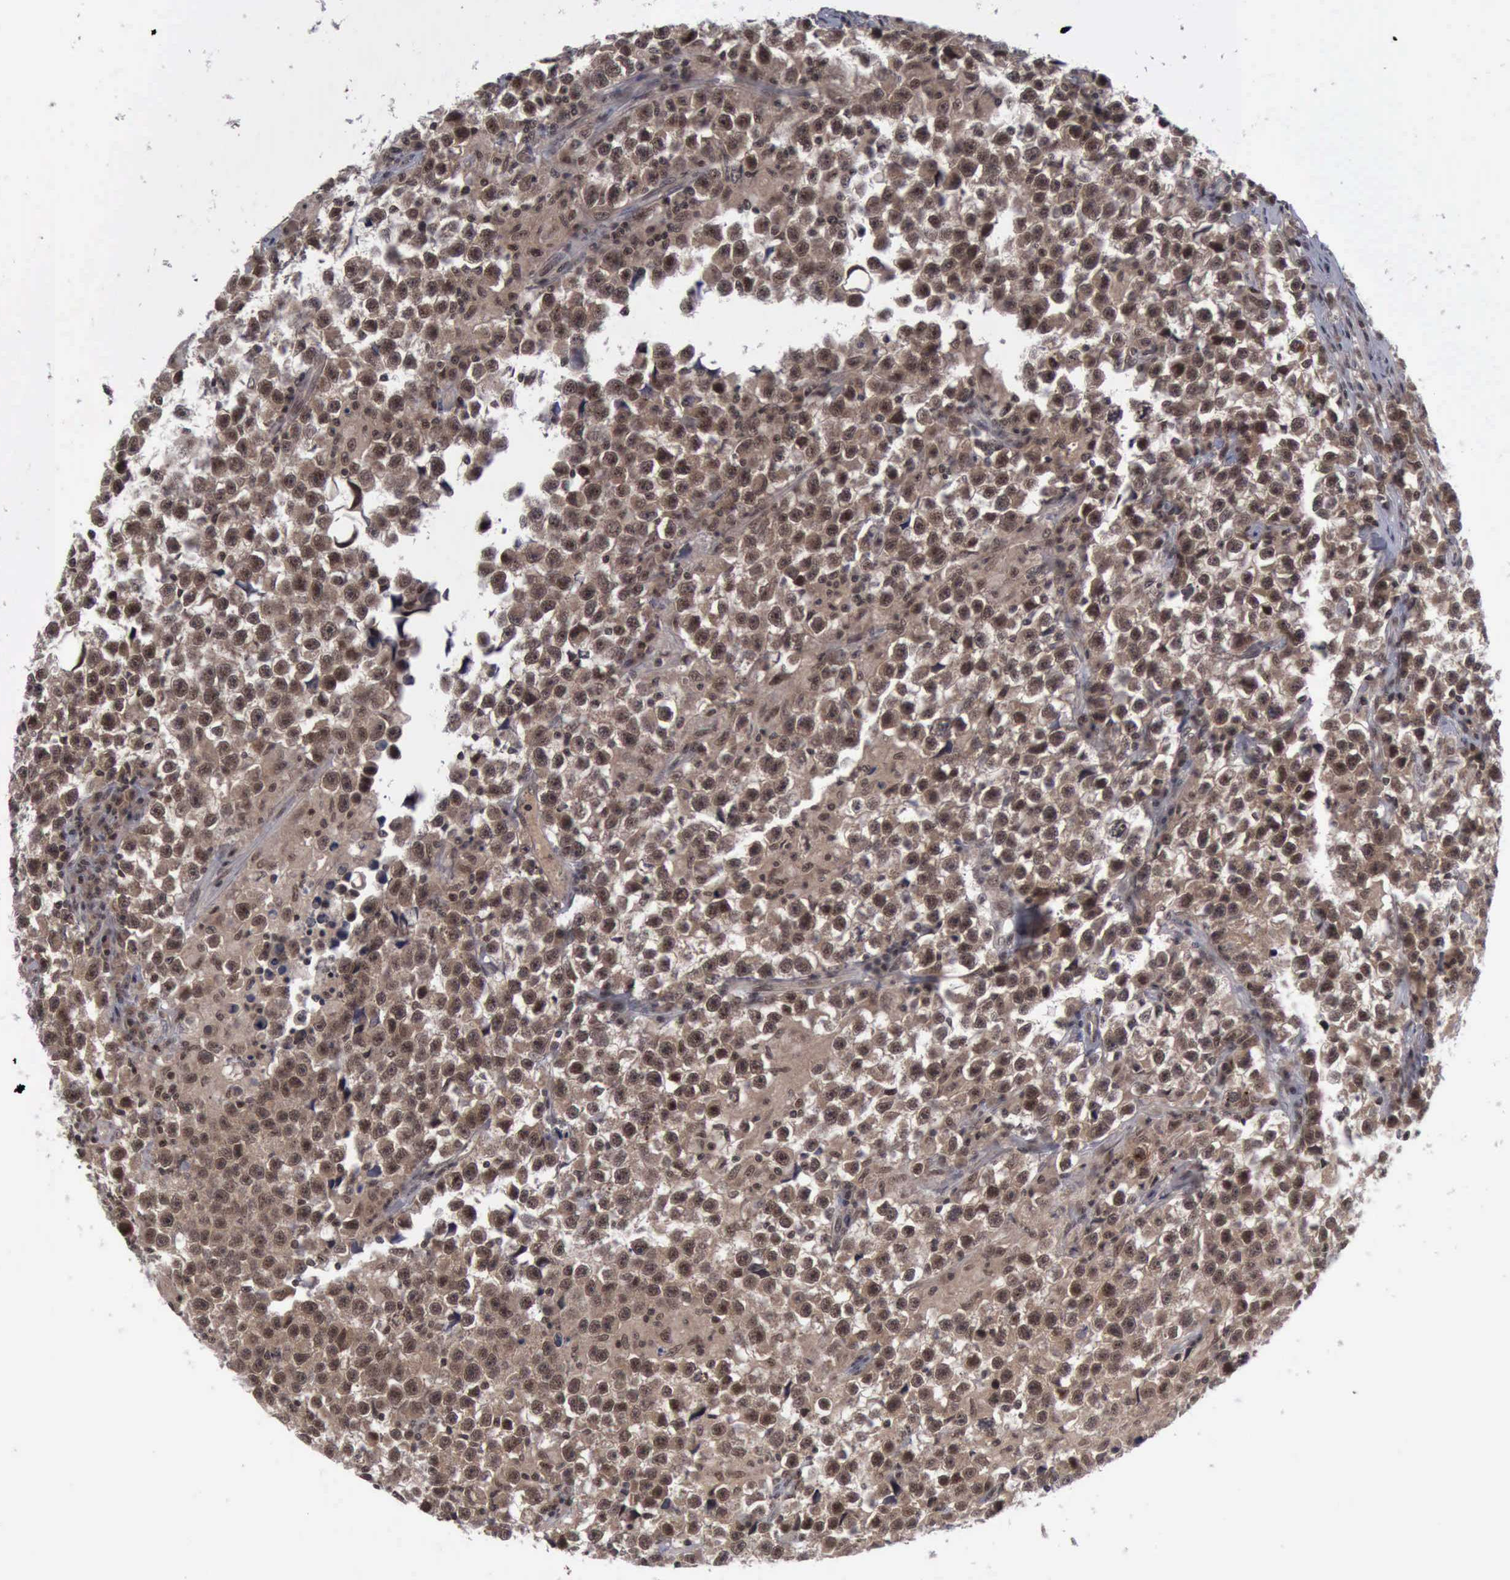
{"staining": {"intensity": "moderate", "quantity": ">75%", "location": "cytoplasmic/membranous,nuclear"}, "tissue": "testis cancer", "cell_type": "Tumor cells", "image_type": "cancer", "snomed": [{"axis": "morphology", "description": "Seminoma, NOS"}, {"axis": "topography", "description": "Testis"}], "caption": "This is an image of immunohistochemistry staining of testis cancer, which shows moderate staining in the cytoplasmic/membranous and nuclear of tumor cells.", "gene": "ATM", "patient": {"sex": "male", "age": 33}}